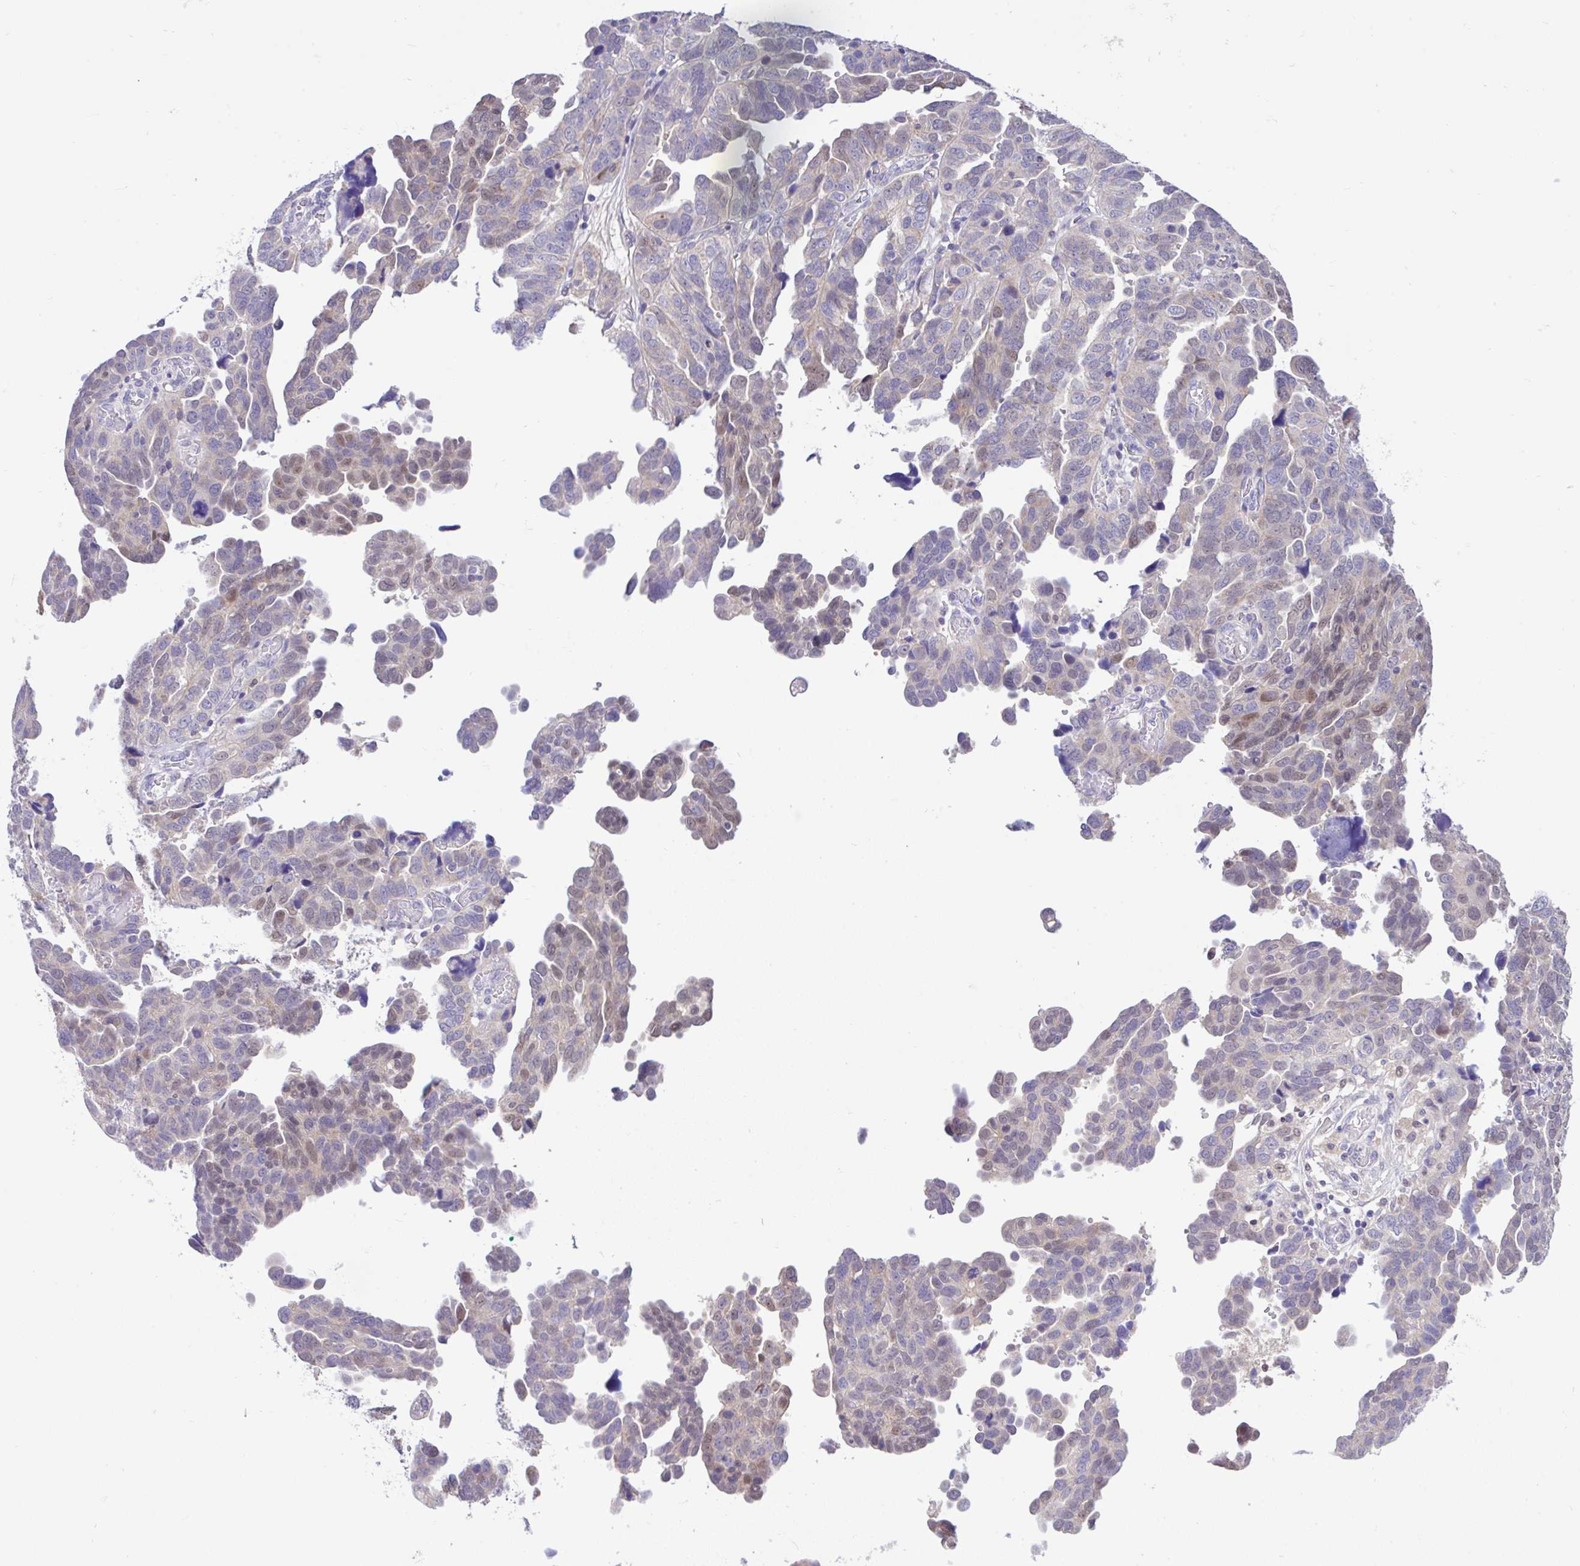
{"staining": {"intensity": "moderate", "quantity": "<25%", "location": "nuclear"}, "tissue": "ovarian cancer", "cell_type": "Tumor cells", "image_type": "cancer", "snomed": [{"axis": "morphology", "description": "Cystadenocarcinoma, serous, NOS"}, {"axis": "topography", "description": "Ovary"}], "caption": "Approximately <25% of tumor cells in human ovarian cancer display moderate nuclear protein staining as visualized by brown immunohistochemical staining.", "gene": "ANO4", "patient": {"sex": "female", "age": 64}}